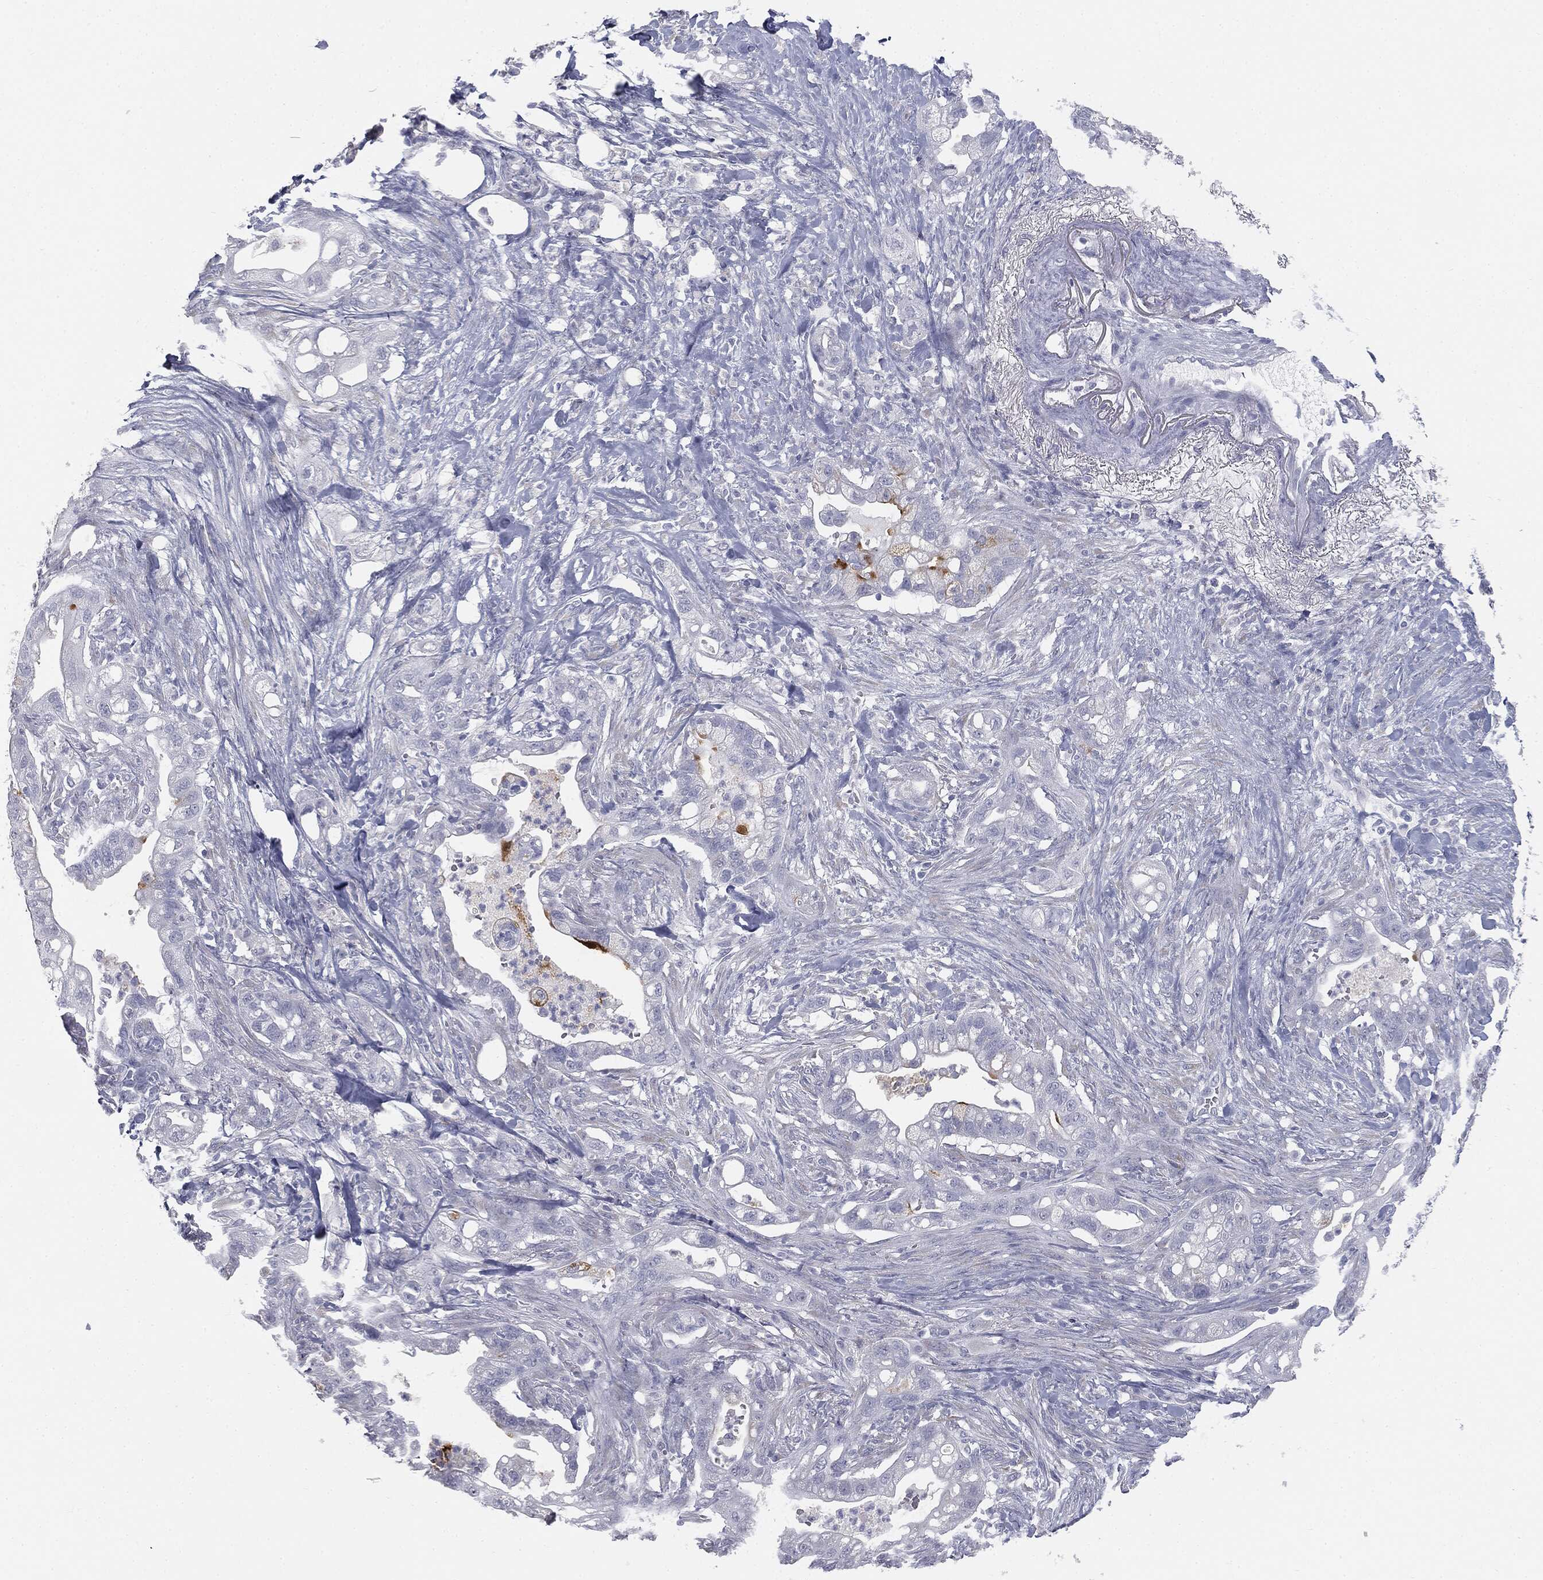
{"staining": {"intensity": "moderate", "quantity": "<25%", "location": "cytoplasmic/membranous"}, "tissue": "pancreatic cancer", "cell_type": "Tumor cells", "image_type": "cancer", "snomed": [{"axis": "morphology", "description": "Adenocarcinoma, NOS"}, {"axis": "topography", "description": "Pancreas"}], "caption": "Pancreatic cancer tissue reveals moderate cytoplasmic/membranous expression in approximately <25% of tumor cells", "gene": "MUC5AC", "patient": {"sex": "male", "age": 44}}